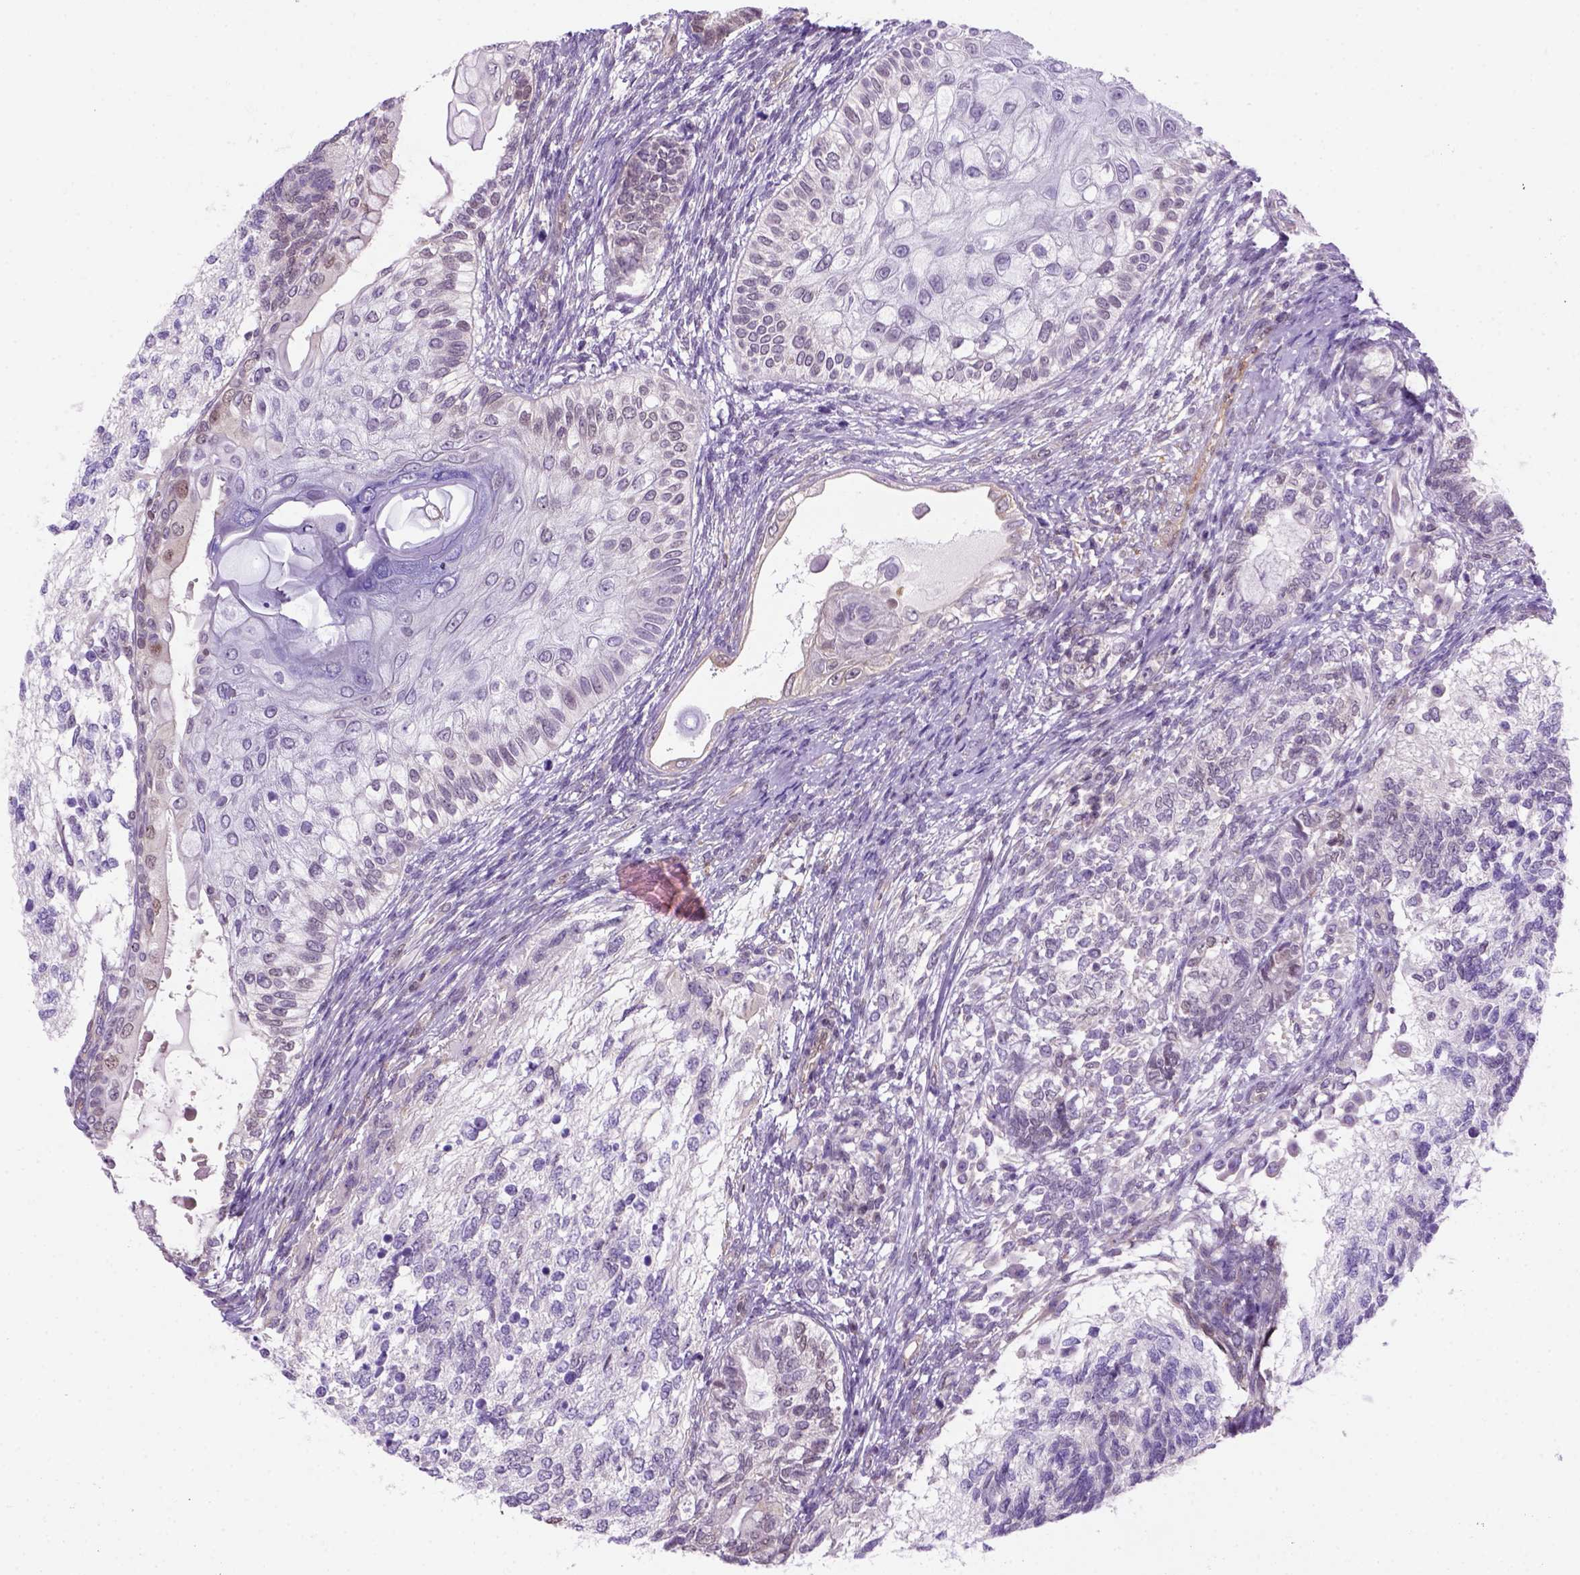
{"staining": {"intensity": "weak", "quantity": "<25%", "location": "nuclear"}, "tissue": "testis cancer", "cell_type": "Tumor cells", "image_type": "cancer", "snomed": [{"axis": "morphology", "description": "Seminoma, NOS"}, {"axis": "morphology", "description": "Carcinoma, Embryonal, NOS"}, {"axis": "topography", "description": "Testis"}], "caption": "Testis embryonal carcinoma was stained to show a protein in brown. There is no significant positivity in tumor cells.", "gene": "MGMT", "patient": {"sex": "male", "age": 41}}